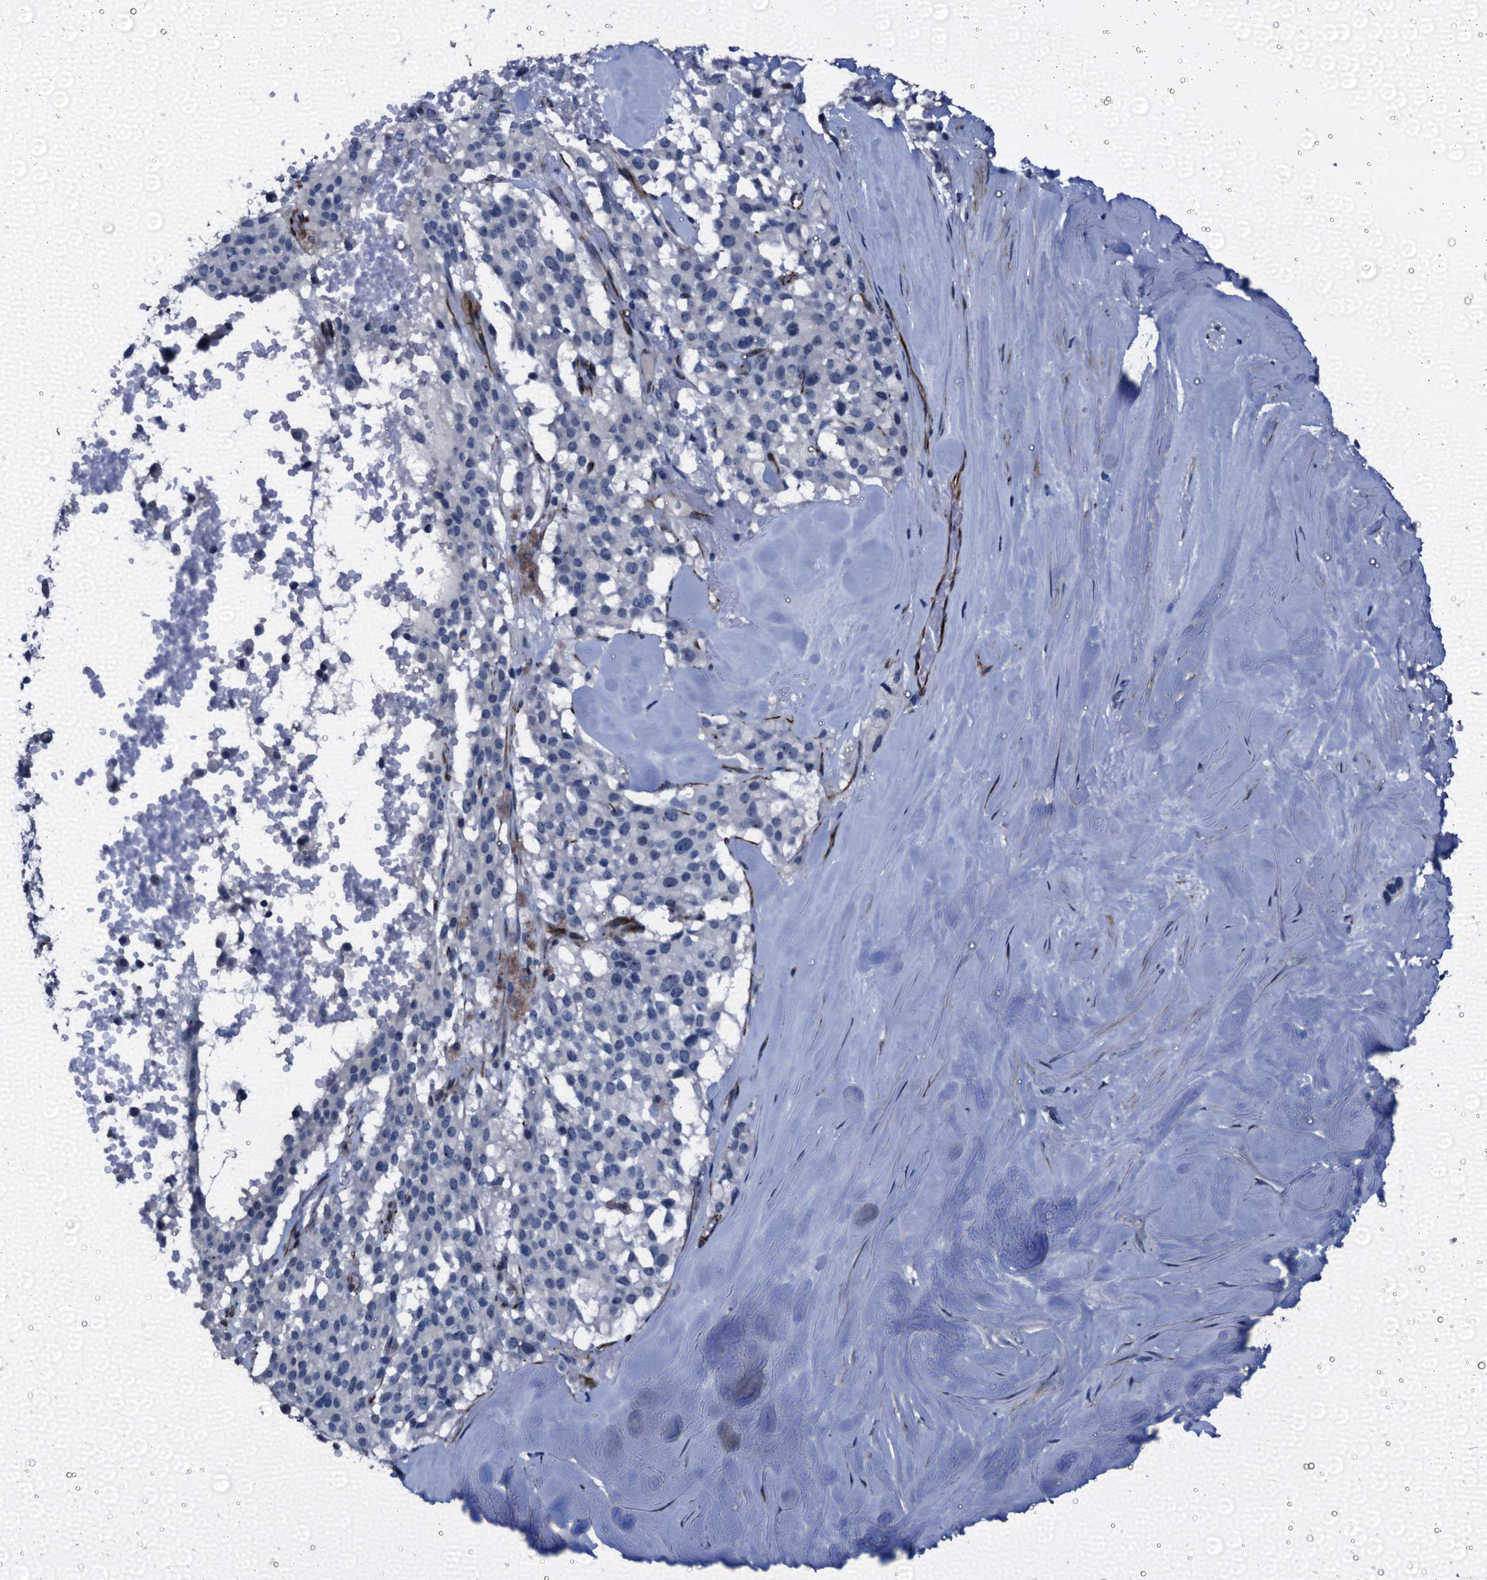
{"staining": {"intensity": "negative", "quantity": "none", "location": "none"}, "tissue": "pancreatic cancer", "cell_type": "Tumor cells", "image_type": "cancer", "snomed": [{"axis": "morphology", "description": "Adenocarcinoma, NOS"}, {"axis": "topography", "description": "Pancreas"}], "caption": "This is a micrograph of IHC staining of adenocarcinoma (pancreatic), which shows no expression in tumor cells.", "gene": "EMG1", "patient": {"sex": "male", "age": 65}}